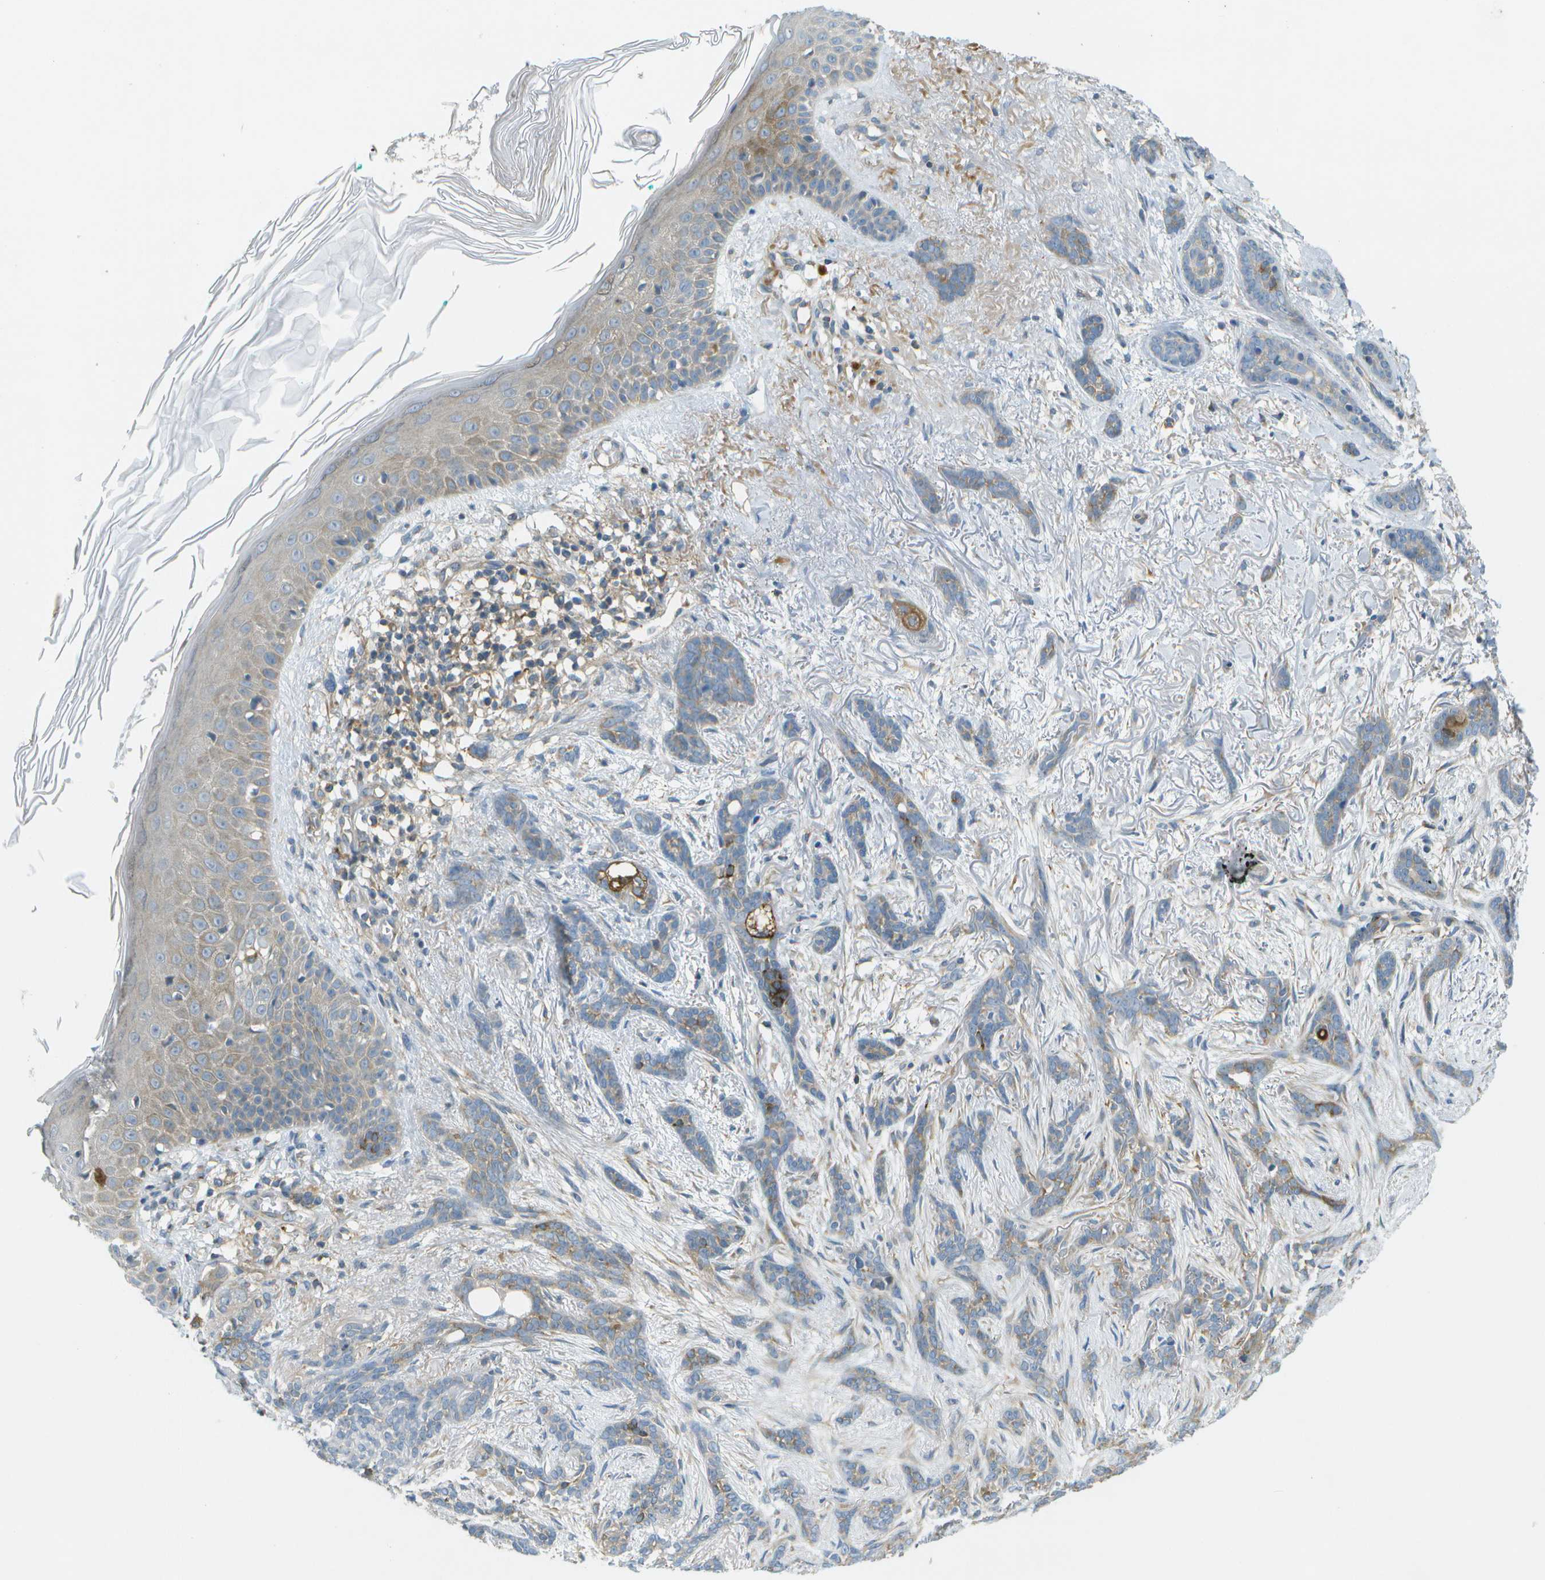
{"staining": {"intensity": "moderate", "quantity": "<25%", "location": "cytoplasmic/membranous"}, "tissue": "skin cancer", "cell_type": "Tumor cells", "image_type": "cancer", "snomed": [{"axis": "morphology", "description": "Basal cell carcinoma"}, {"axis": "morphology", "description": "Adnexal tumor, benign"}, {"axis": "topography", "description": "Skin"}], "caption": "The immunohistochemical stain highlights moderate cytoplasmic/membranous expression in tumor cells of skin benign adnexal tumor tissue.", "gene": "WNK2", "patient": {"sex": "female", "age": 42}}